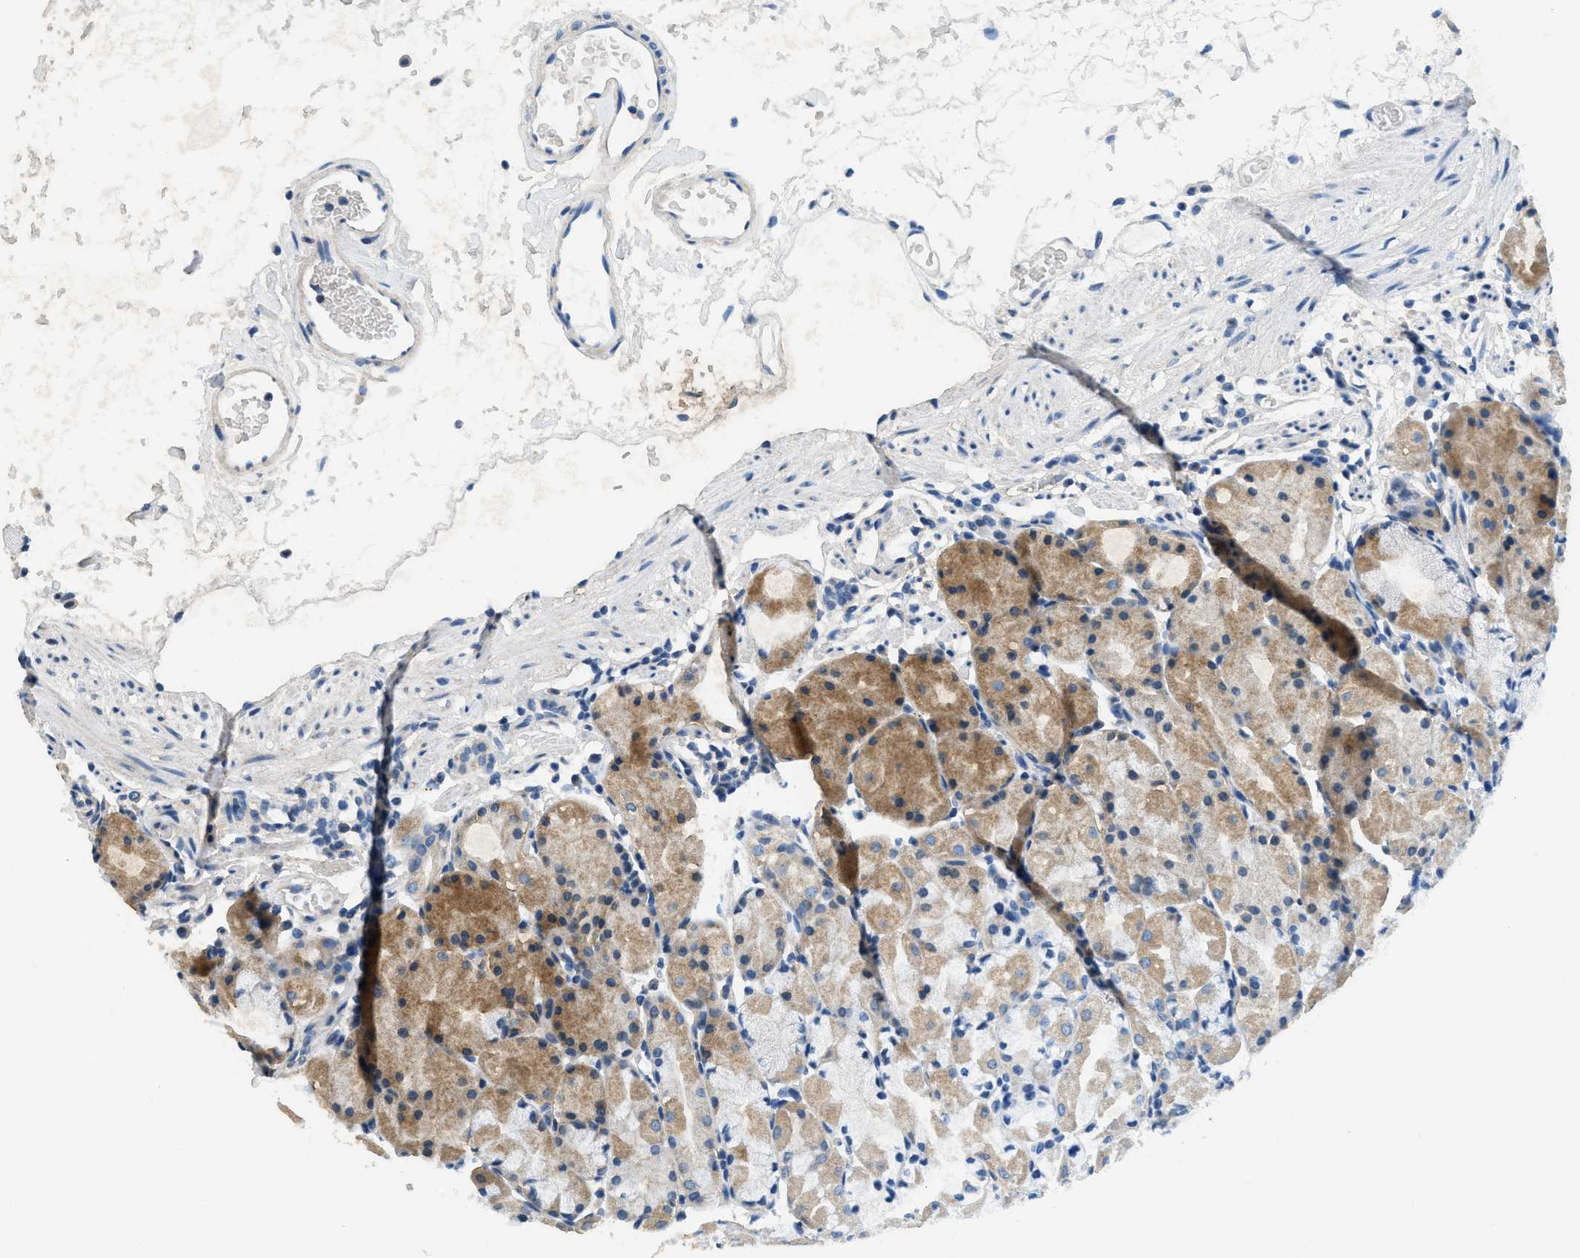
{"staining": {"intensity": "moderate", "quantity": "25%-75%", "location": "cytoplasmic/membranous"}, "tissue": "stomach", "cell_type": "Glandular cells", "image_type": "normal", "snomed": [{"axis": "morphology", "description": "Normal tissue, NOS"}, {"axis": "topography", "description": "Stomach"}, {"axis": "topography", "description": "Stomach, lower"}], "caption": "Approximately 25%-75% of glandular cells in normal human stomach reveal moderate cytoplasmic/membranous protein staining as visualized by brown immunohistochemical staining.", "gene": "SSH2", "patient": {"sex": "female", "age": 75}}